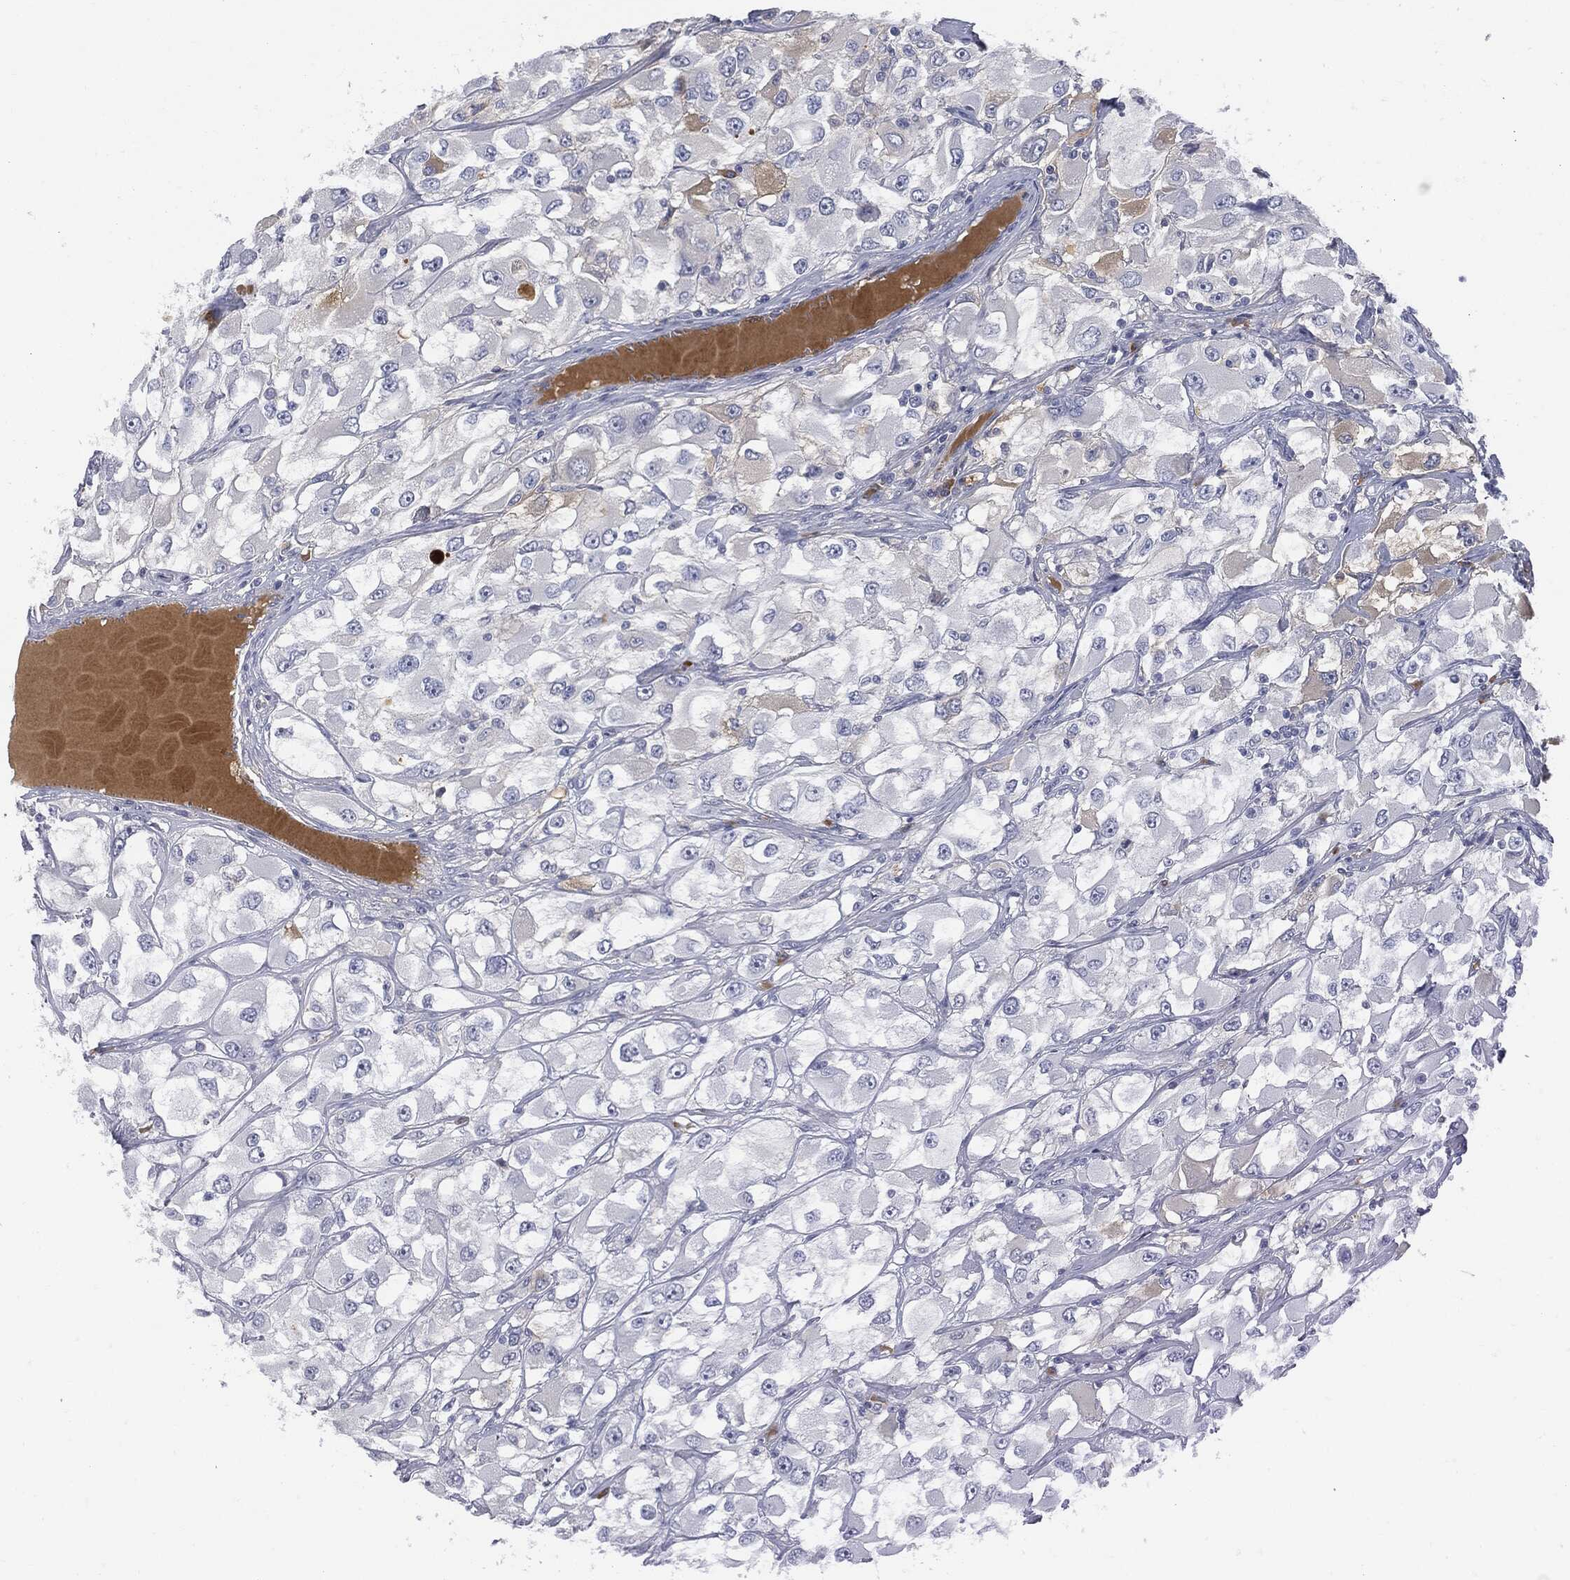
{"staining": {"intensity": "negative", "quantity": "none", "location": "none"}, "tissue": "renal cancer", "cell_type": "Tumor cells", "image_type": "cancer", "snomed": [{"axis": "morphology", "description": "Adenocarcinoma, NOS"}, {"axis": "topography", "description": "Kidney"}], "caption": "DAB (3,3'-diaminobenzidine) immunohistochemical staining of human renal cancer (adenocarcinoma) exhibits no significant staining in tumor cells. (DAB (3,3'-diaminobenzidine) IHC visualized using brightfield microscopy, high magnification).", "gene": "BTK", "patient": {"sex": "female", "age": 52}}